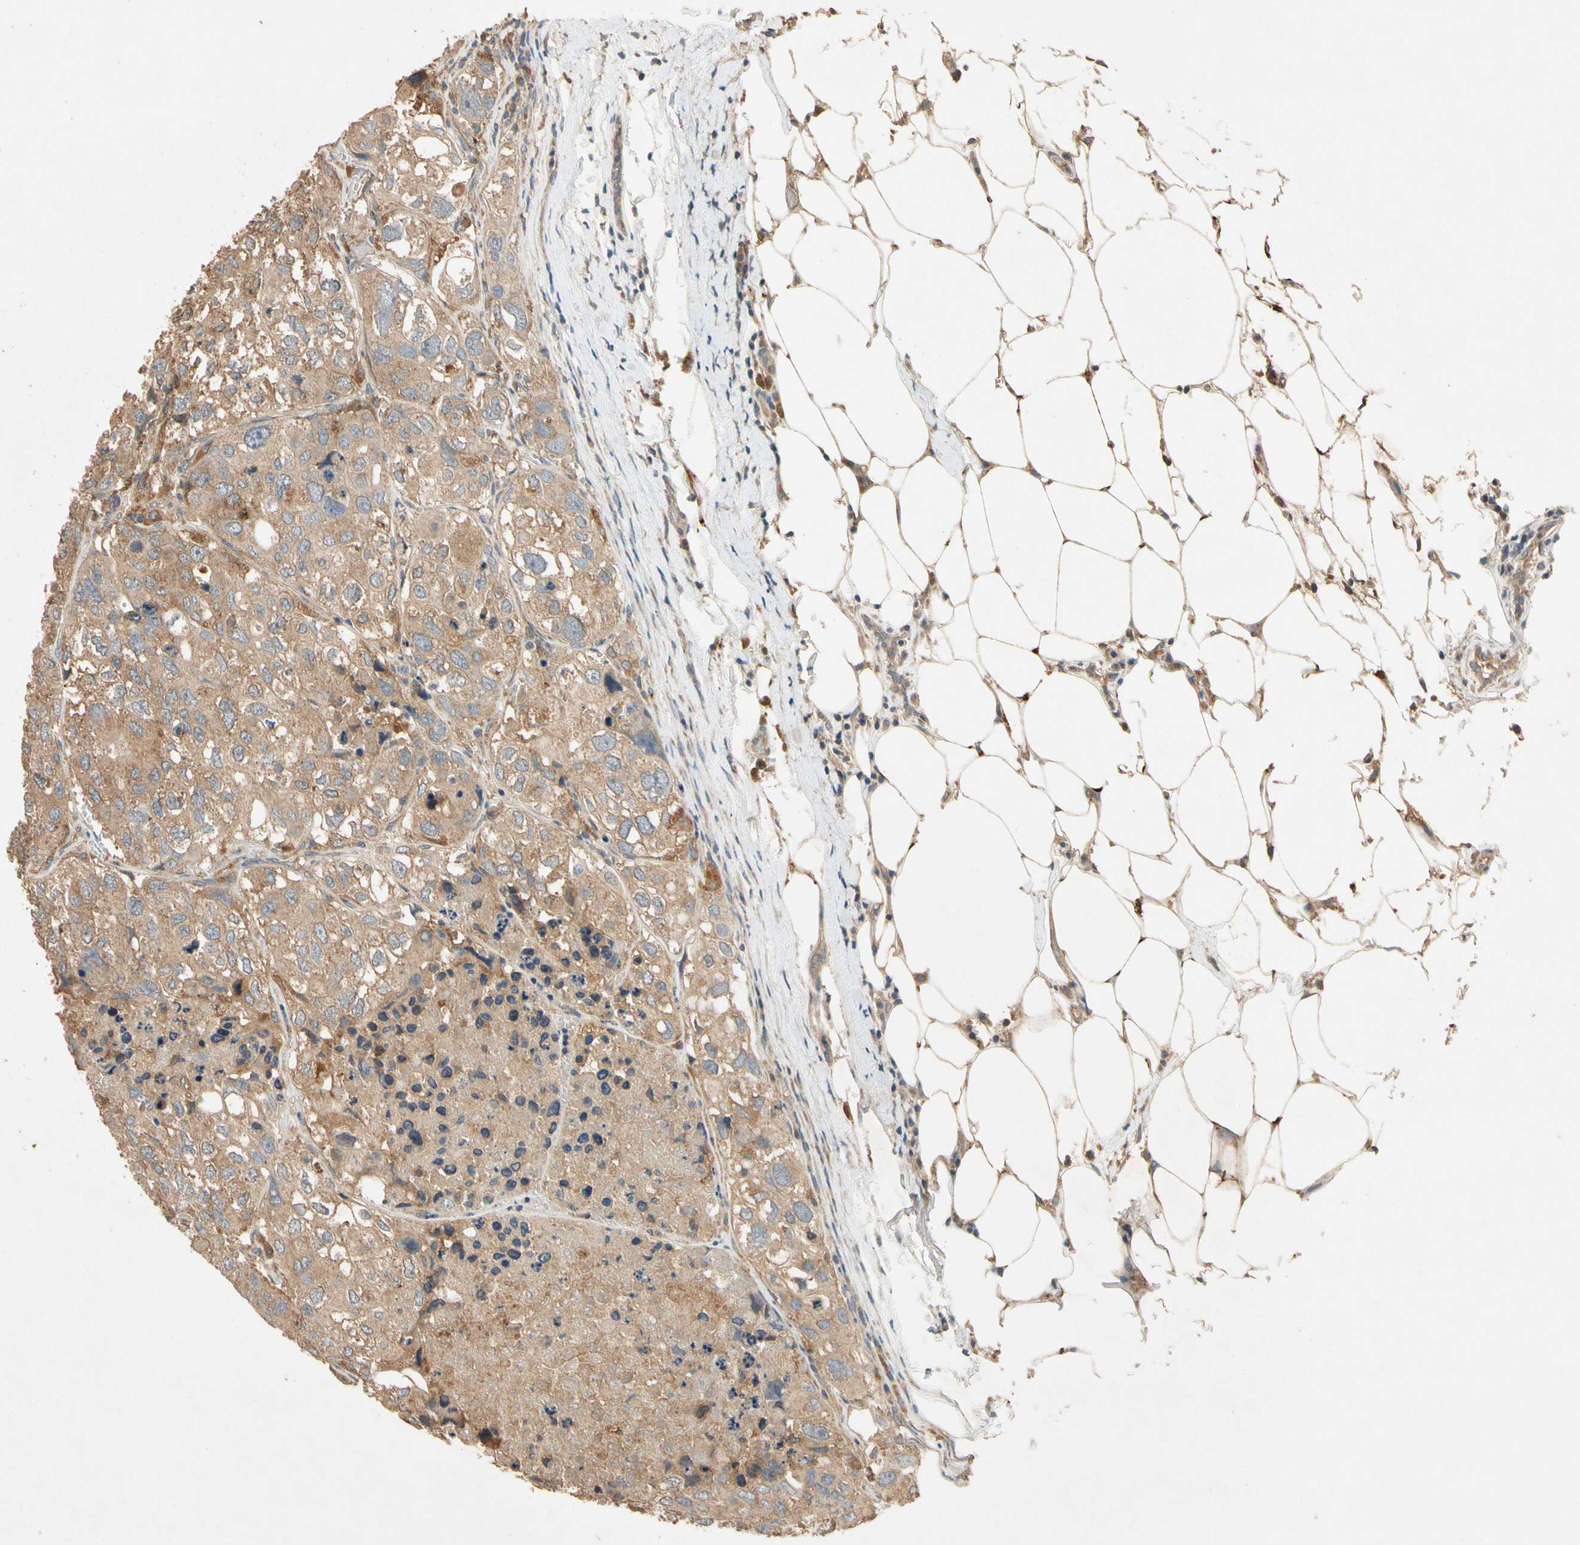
{"staining": {"intensity": "moderate", "quantity": ">75%", "location": "cytoplasmic/membranous"}, "tissue": "urothelial cancer", "cell_type": "Tumor cells", "image_type": "cancer", "snomed": [{"axis": "morphology", "description": "Urothelial carcinoma, High grade"}, {"axis": "topography", "description": "Lymph node"}, {"axis": "topography", "description": "Urinary bladder"}], "caption": "Immunohistochemical staining of human urothelial carcinoma (high-grade) displays medium levels of moderate cytoplasmic/membranous positivity in approximately >75% of tumor cells.", "gene": "USP46", "patient": {"sex": "male", "age": 51}}